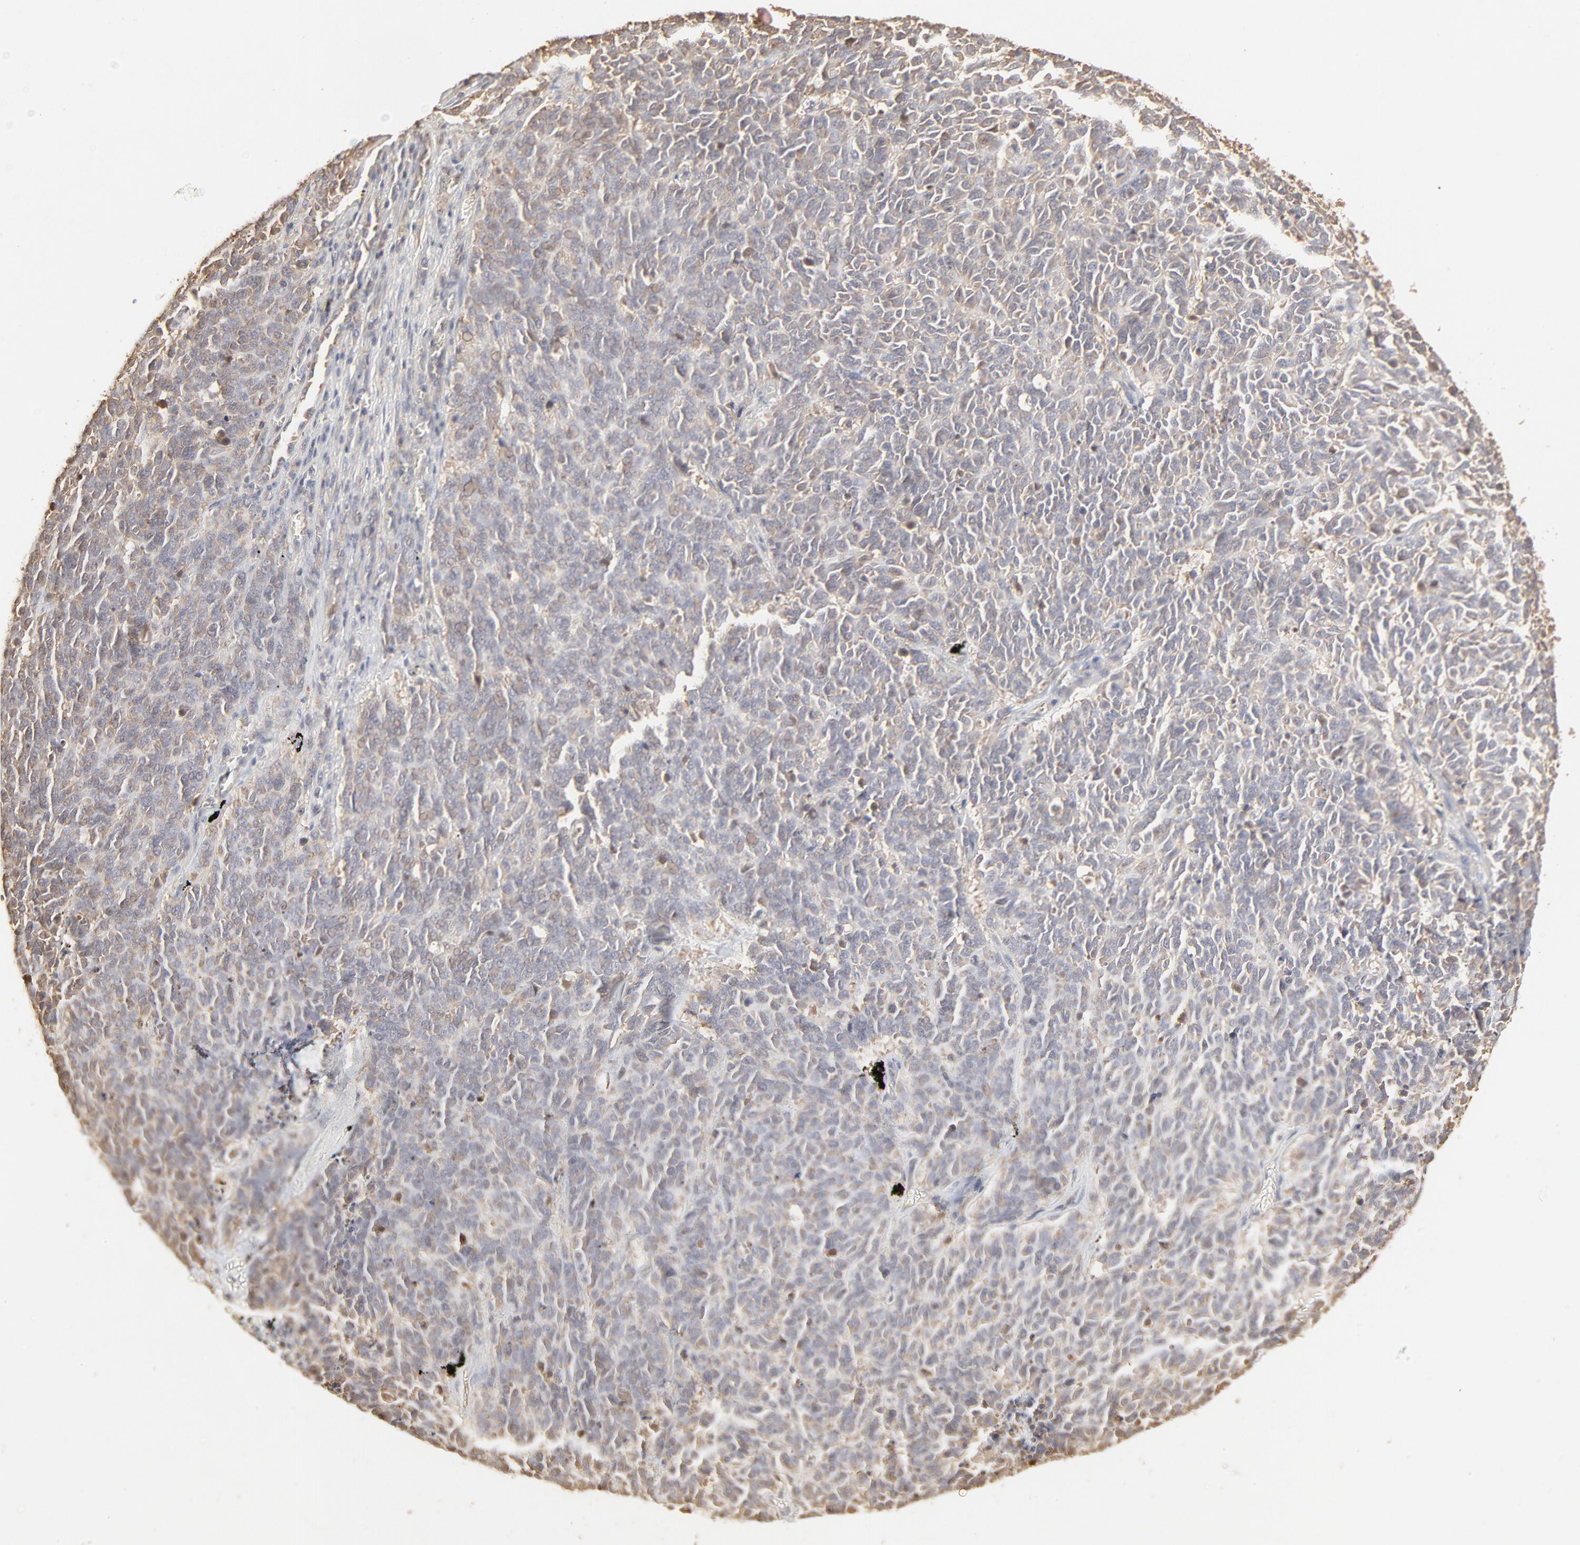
{"staining": {"intensity": "weak", "quantity": ">75%", "location": "cytoplasmic/membranous"}, "tissue": "lung cancer", "cell_type": "Tumor cells", "image_type": "cancer", "snomed": [{"axis": "morphology", "description": "Neoplasm, malignant, NOS"}, {"axis": "topography", "description": "Lung"}], "caption": "Brown immunohistochemical staining in lung neoplasm (malignant) displays weak cytoplasmic/membranous positivity in about >75% of tumor cells. Ihc stains the protein of interest in brown and the nuclei are stained blue.", "gene": "PPP2CA", "patient": {"sex": "female", "age": 58}}